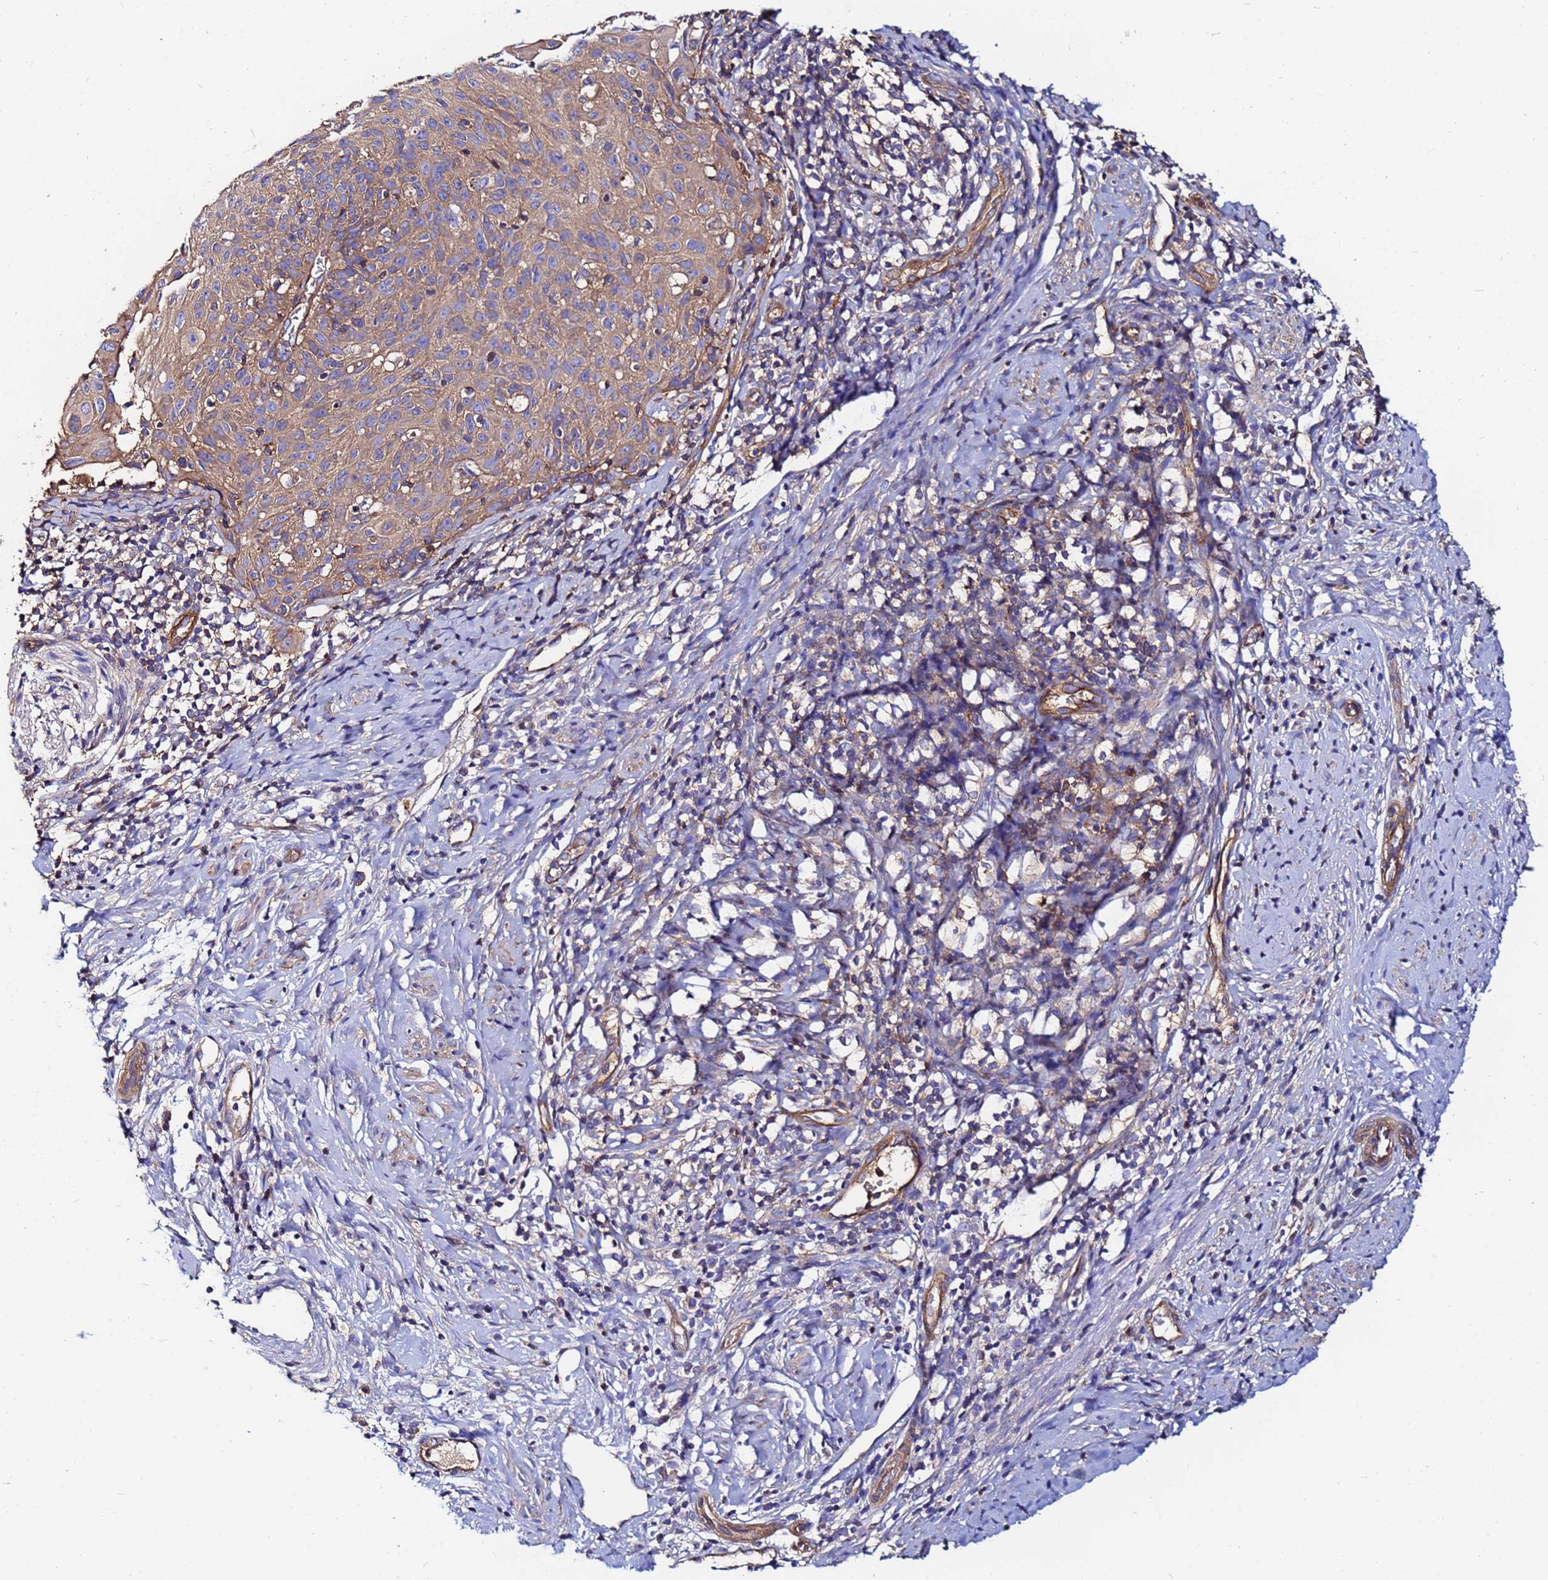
{"staining": {"intensity": "moderate", "quantity": ">75%", "location": "cytoplasmic/membranous"}, "tissue": "cervical cancer", "cell_type": "Tumor cells", "image_type": "cancer", "snomed": [{"axis": "morphology", "description": "Squamous cell carcinoma, NOS"}, {"axis": "topography", "description": "Cervix"}], "caption": "Brown immunohistochemical staining in cervical cancer (squamous cell carcinoma) shows moderate cytoplasmic/membranous staining in about >75% of tumor cells.", "gene": "POTEE", "patient": {"sex": "female", "age": 70}}